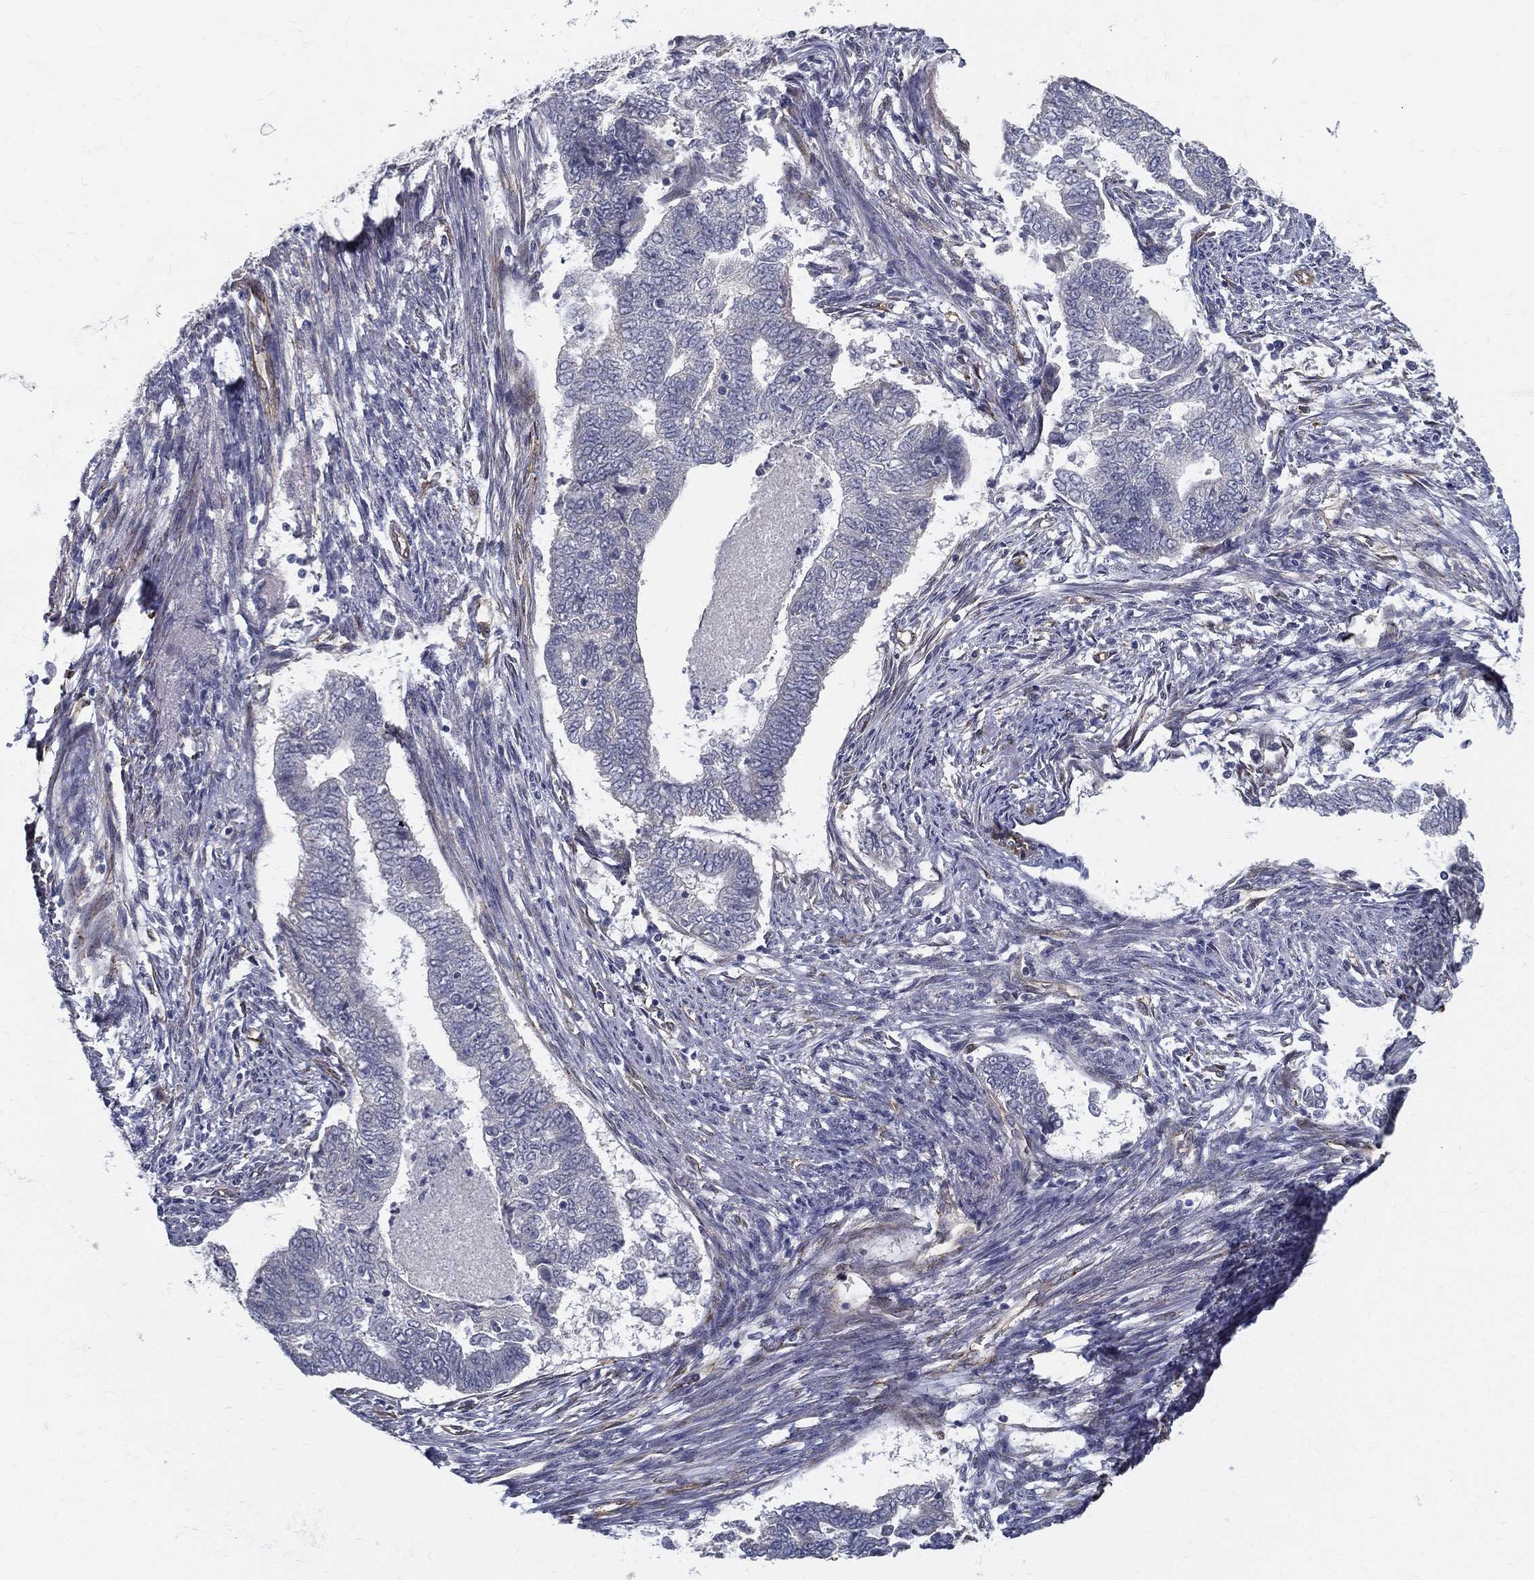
{"staining": {"intensity": "negative", "quantity": "none", "location": "none"}, "tissue": "endometrial cancer", "cell_type": "Tumor cells", "image_type": "cancer", "snomed": [{"axis": "morphology", "description": "Adenocarcinoma, NOS"}, {"axis": "topography", "description": "Endometrium"}], "caption": "Human endometrial adenocarcinoma stained for a protein using IHC exhibits no staining in tumor cells.", "gene": "LRRC56", "patient": {"sex": "female", "age": 65}}